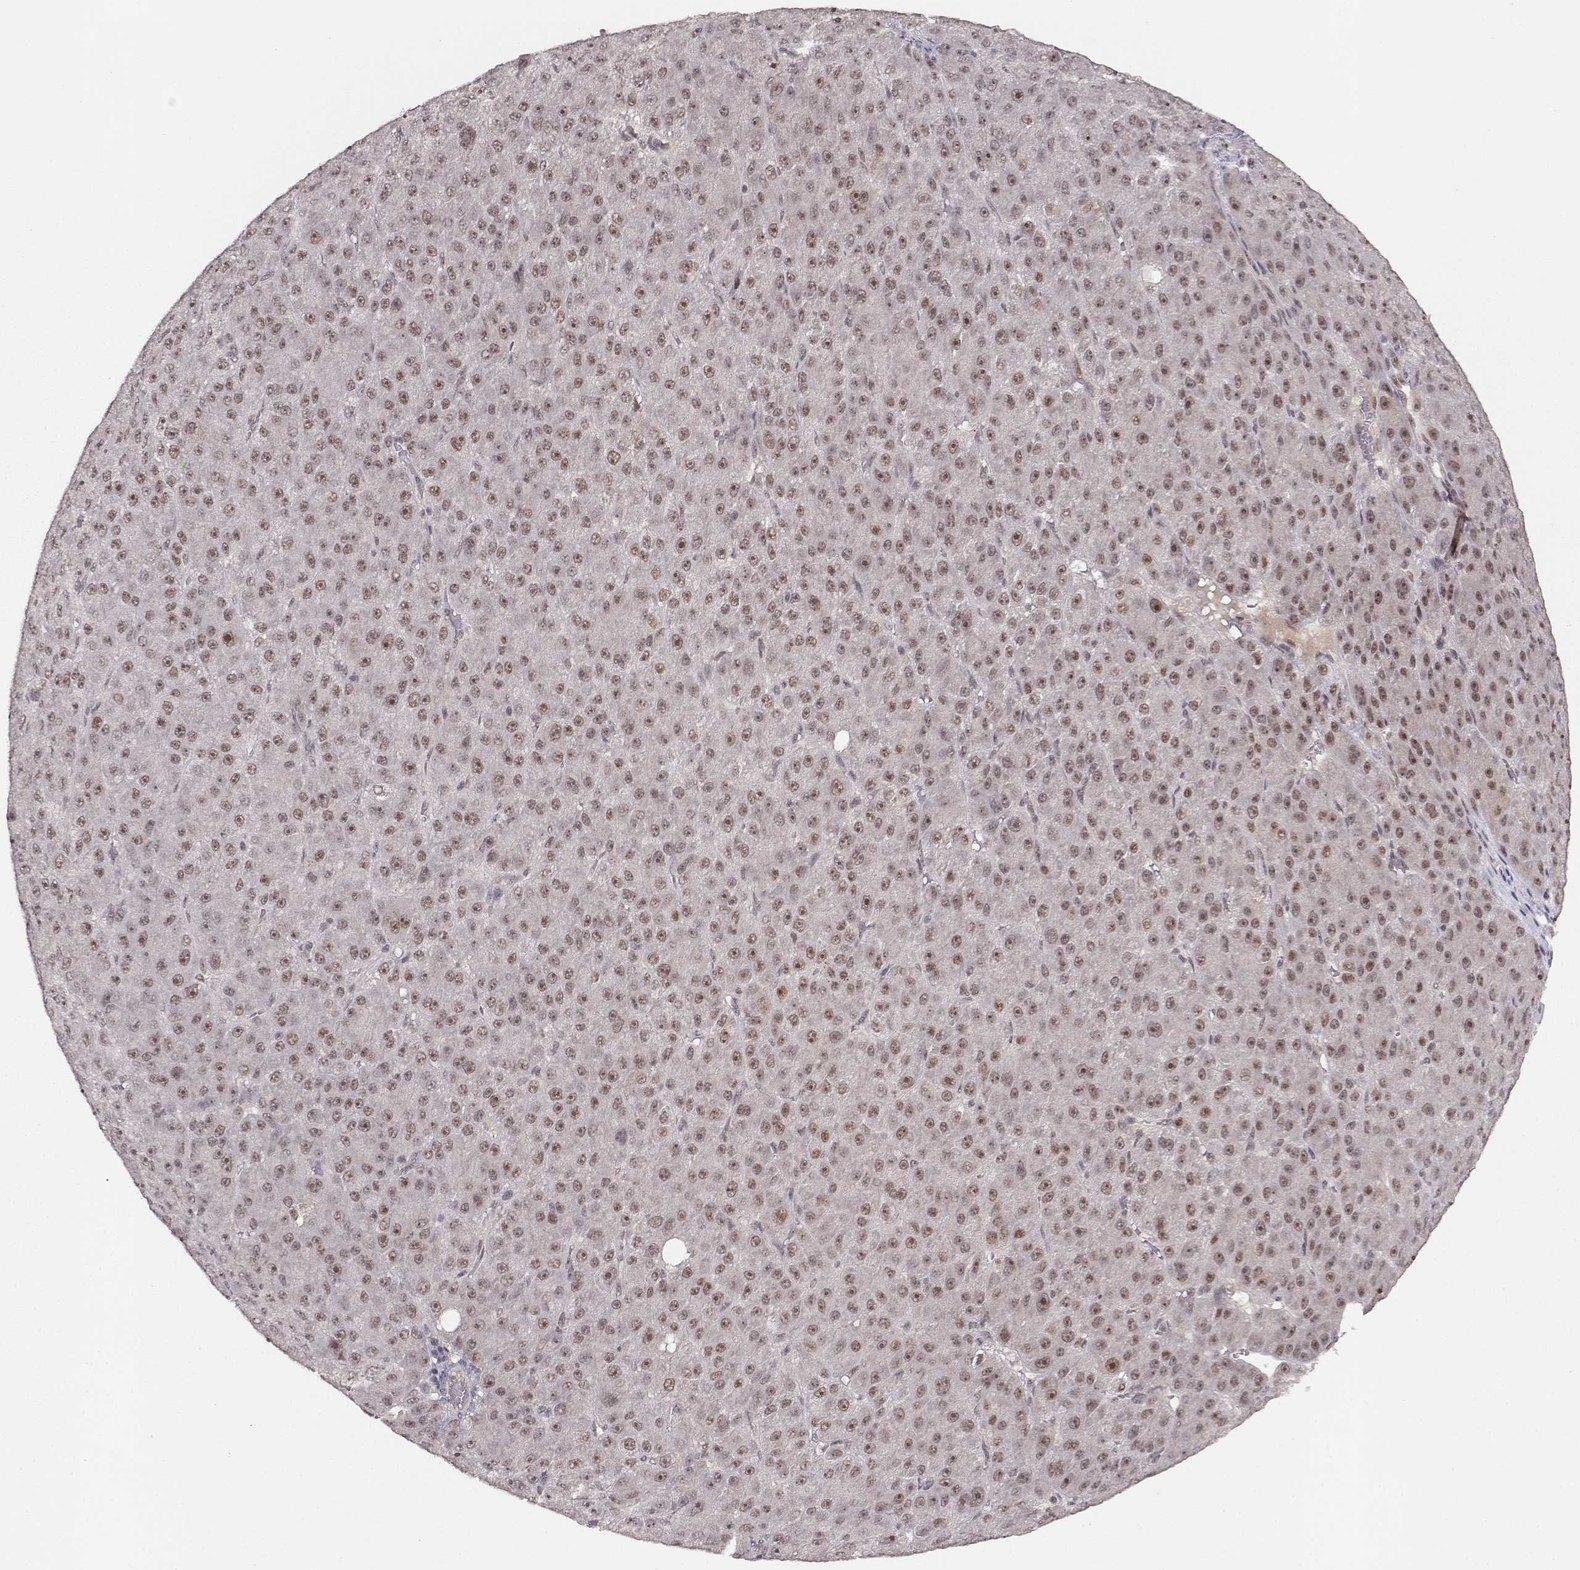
{"staining": {"intensity": "weak", "quantity": "25%-75%", "location": "nuclear"}, "tissue": "liver cancer", "cell_type": "Tumor cells", "image_type": "cancer", "snomed": [{"axis": "morphology", "description": "Carcinoma, Hepatocellular, NOS"}, {"axis": "topography", "description": "Liver"}], "caption": "Protein expression analysis of liver cancer shows weak nuclear positivity in about 25%-75% of tumor cells. The protein of interest is stained brown, and the nuclei are stained in blue (DAB IHC with brightfield microscopy, high magnification).", "gene": "CSNK2A1", "patient": {"sex": "male", "age": 67}}